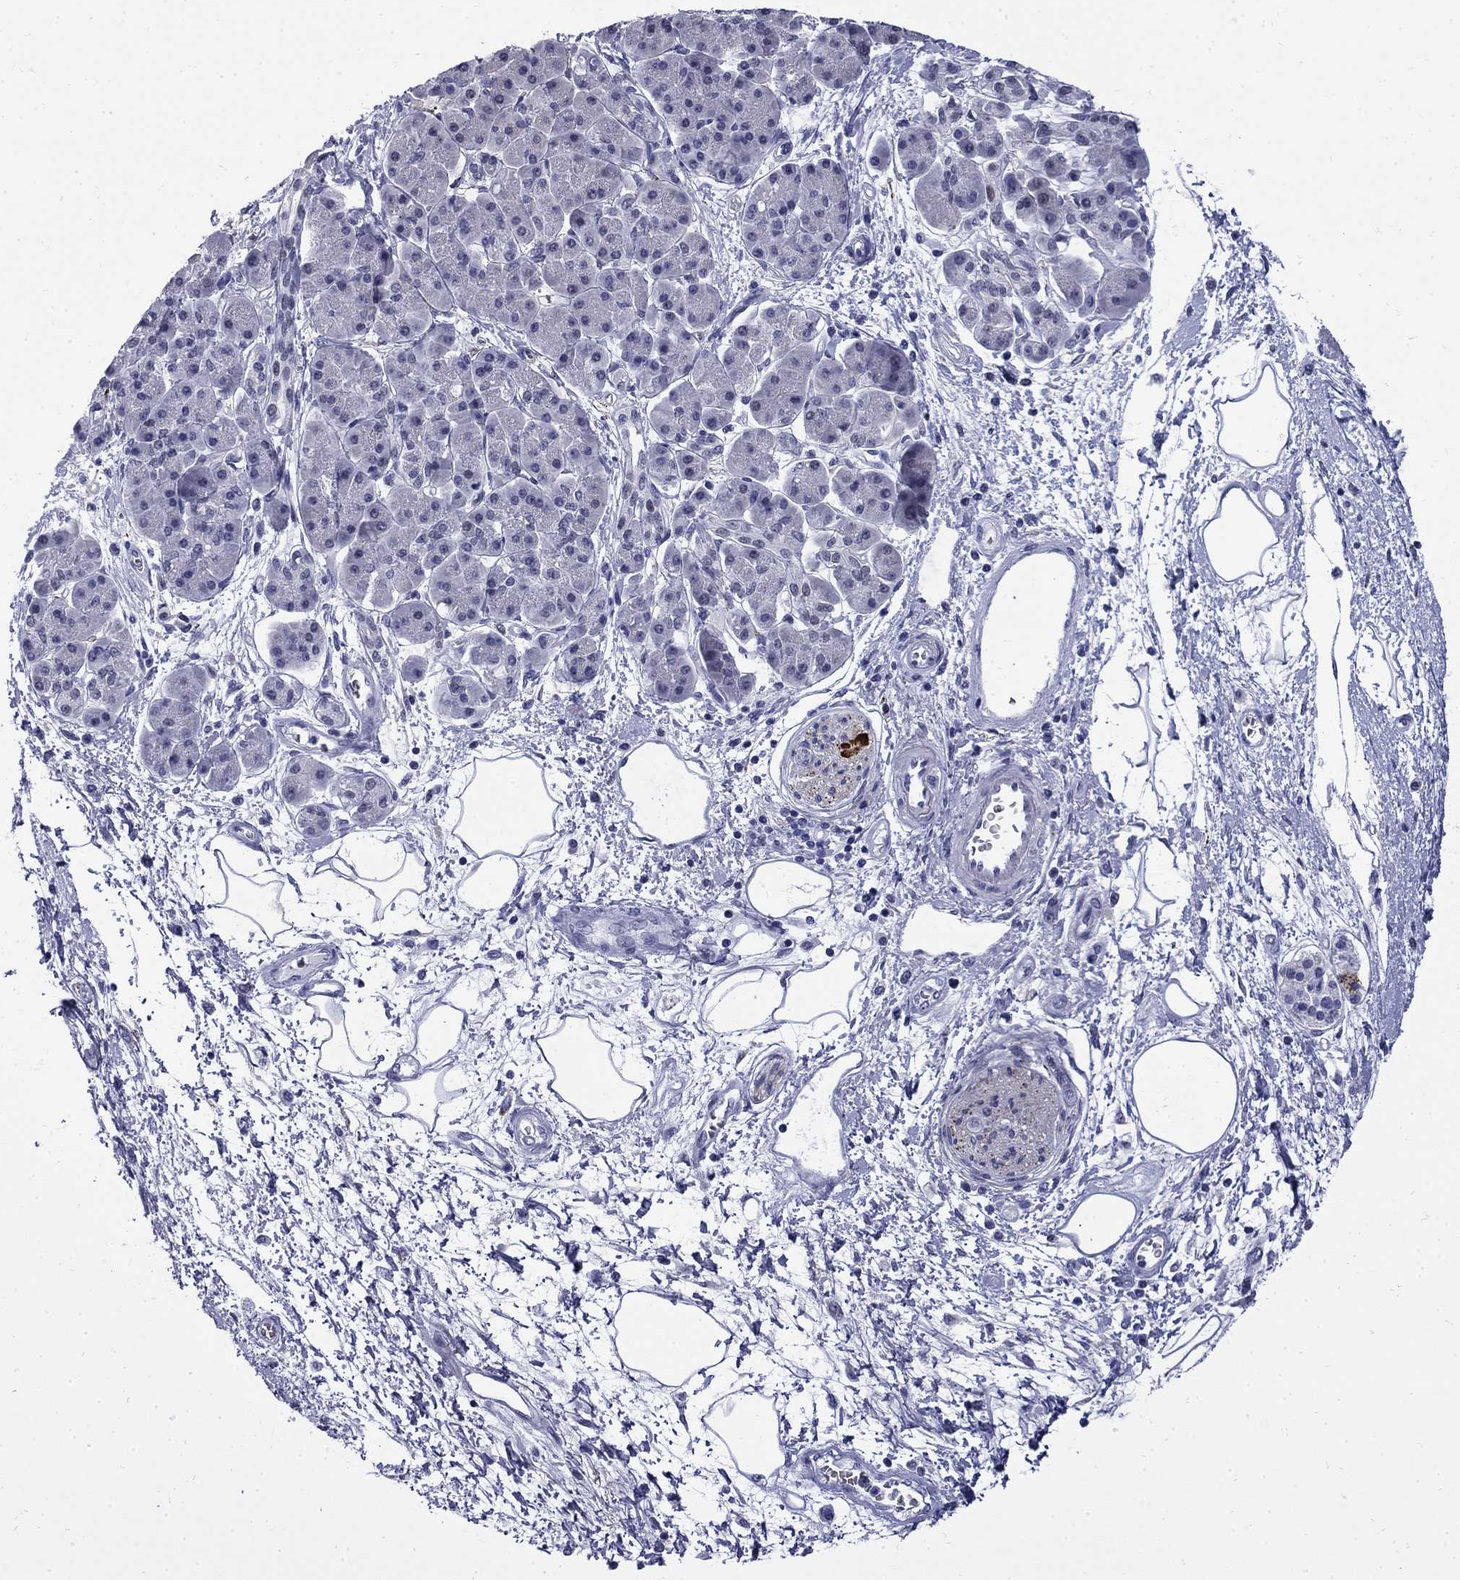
{"staining": {"intensity": "negative", "quantity": "none", "location": "none"}, "tissue": "pancreatic cancer", "cell_type": "Tumor cells", "image_type": "cancer", "snomed": [{"axis": "morphology", "description": "Adenocarcinoma, NOS"}, {"axis": "topography", "description": "Pancreas"}], "caption": "This is an immunohistochemistry (IHC) micrograph of pancreatic adenocarcinoma. There is no staining in tumor cells.", "gene": "MGARP", "patient": {"sex": "female", "age": 73}}